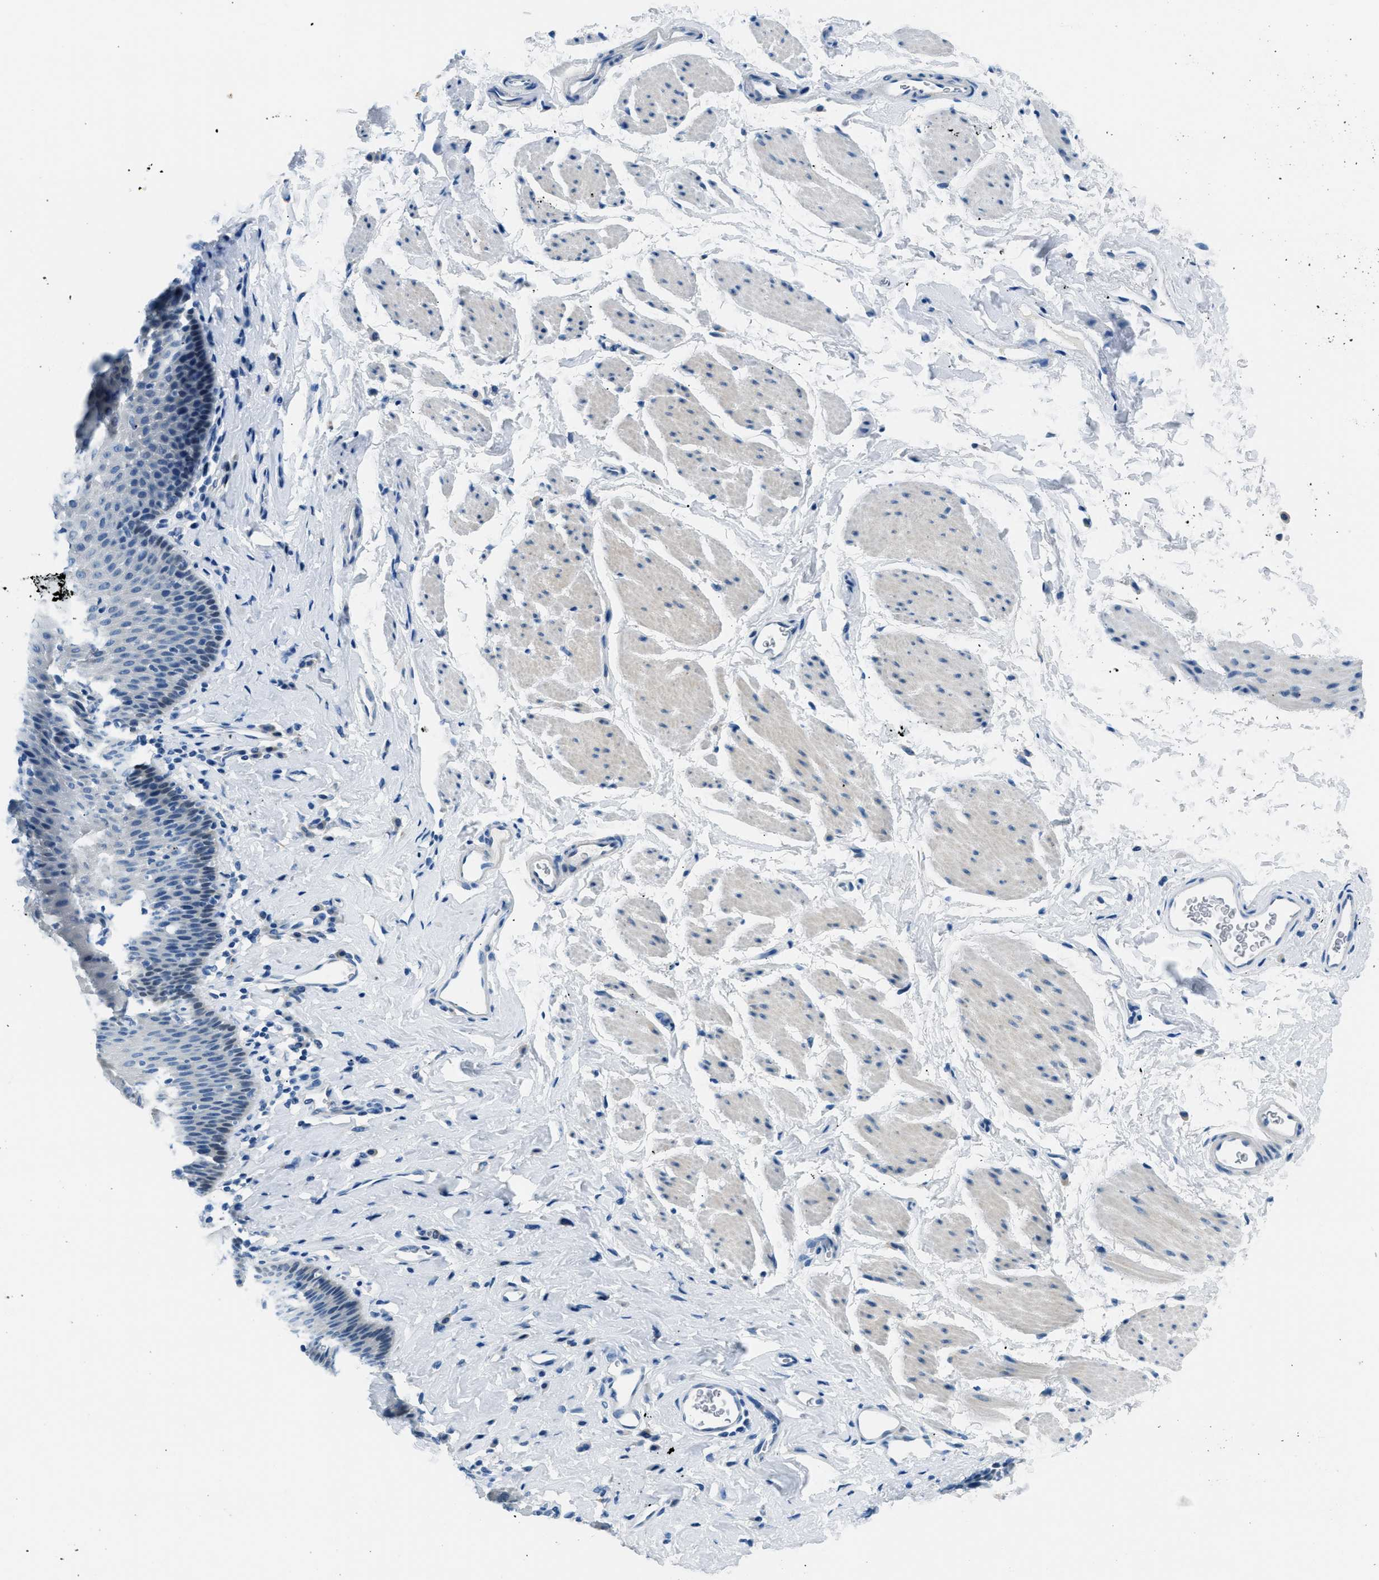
{"staining": {"intensity": "negative", "quantity": "none", "location": "none"}, "tissue": "esophagus", "cell_type": "Squamous epithelial cells", "image_type": "normal", "snomed": [{"axis": "morphology", "description": "Normal tissue, NOS"}, {"axis": "topography", "description": "Esophagus"}], "caption": "The micrograph reveals no staining of squamous epithelial cells in unremarkable esophagus. (IHC, brightfield microscopy, high magnification).", "gene": "CLDN18", "patient": {"sex": "female", "age": 61}}